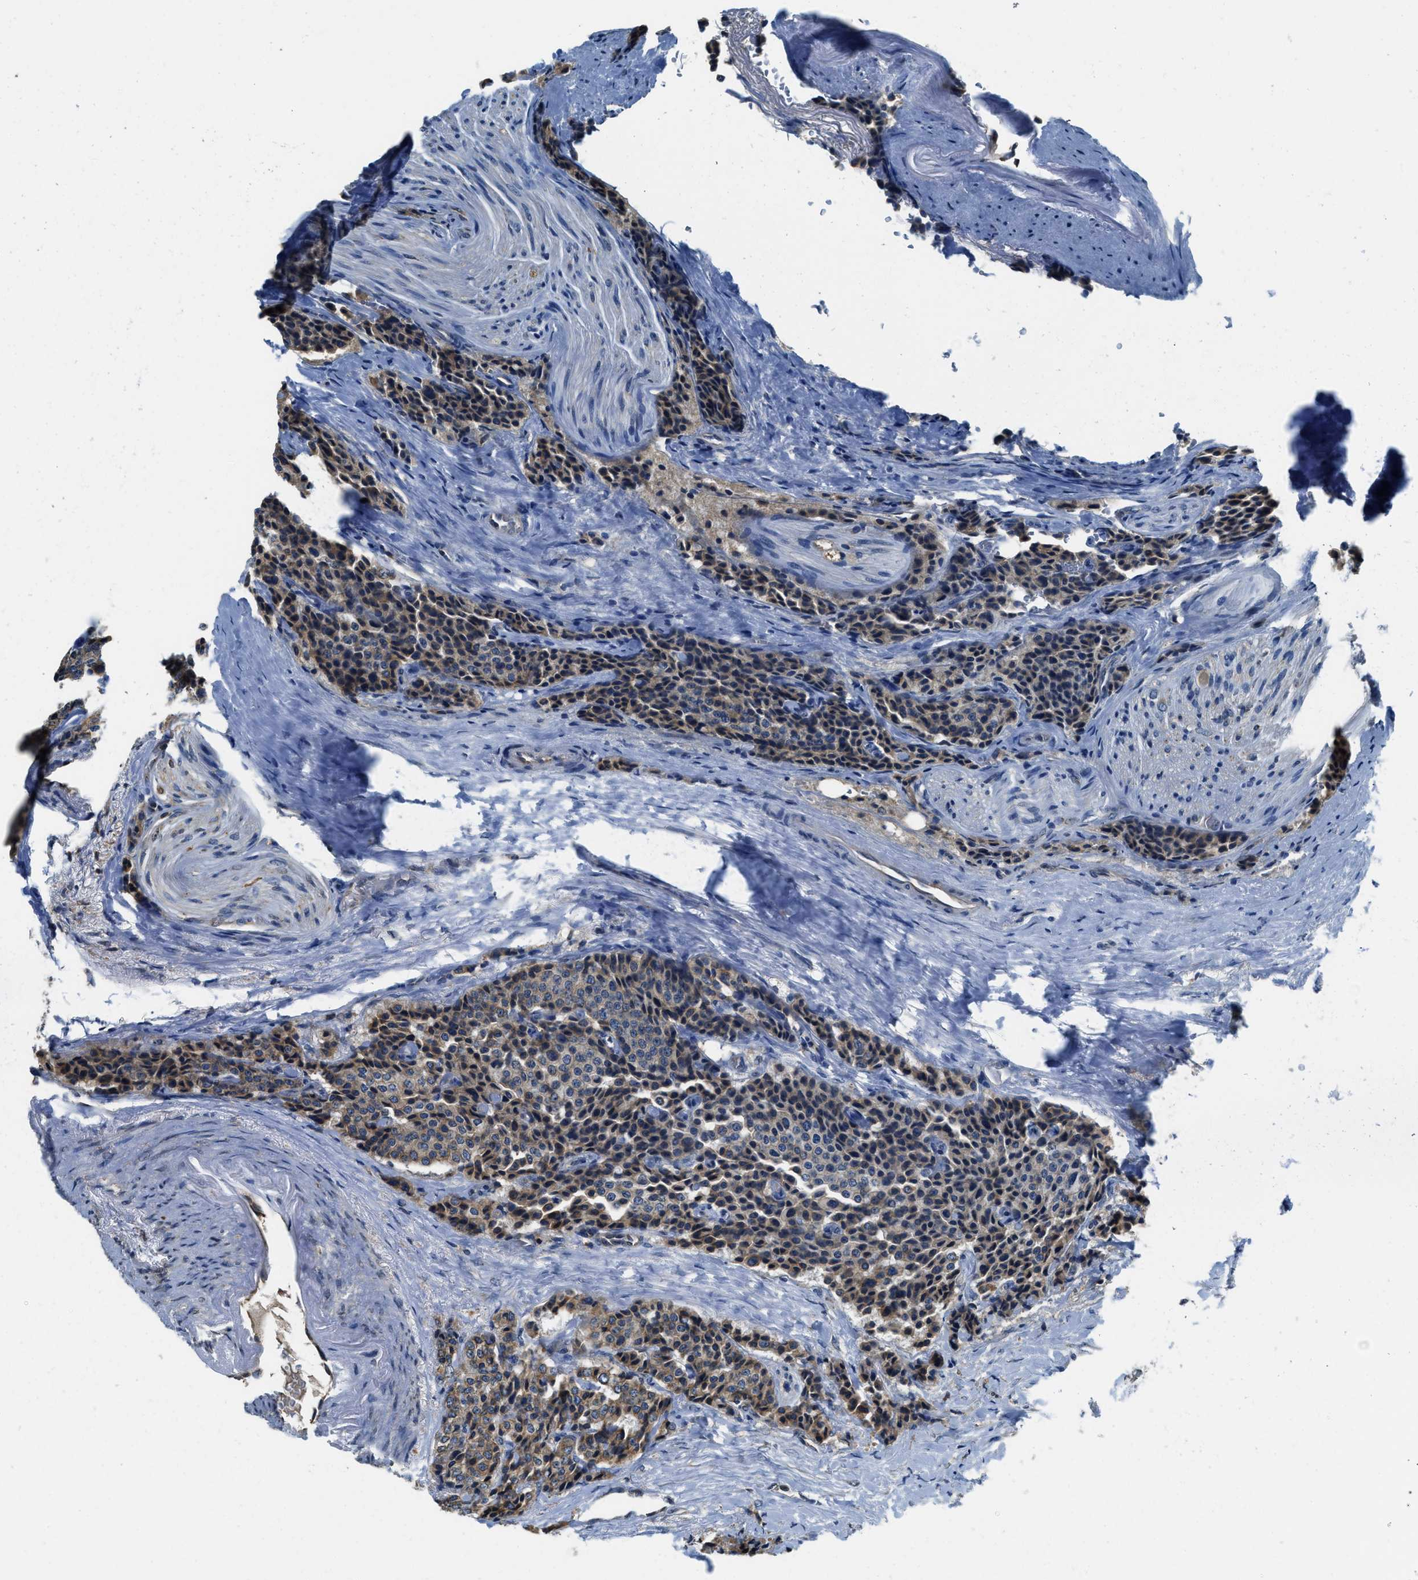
{"staining": {"intensity": "weak", "quantity": "25%-75%", "location": "cytoplasmic/membranous"}, "tissue": "carcinoid", "cell_type": "Tumor cells", "image_type": "cancer", "snomed": [{"axis": "morphology", "description": "Carcinoid, malignant, NOS"}, {"axis": "topography", "description": "Colon"}], "caption": "Carcinoid tissue shows weak cytoplasmic/membranous staining in approximately 25%-75% of tumor cells (DAB (3,3'-diaminobenzidine) IHC with brightfield microscopy, high magnification).", "gene": "BCAP31", "patient": {"sex": "female", "age": 61}}